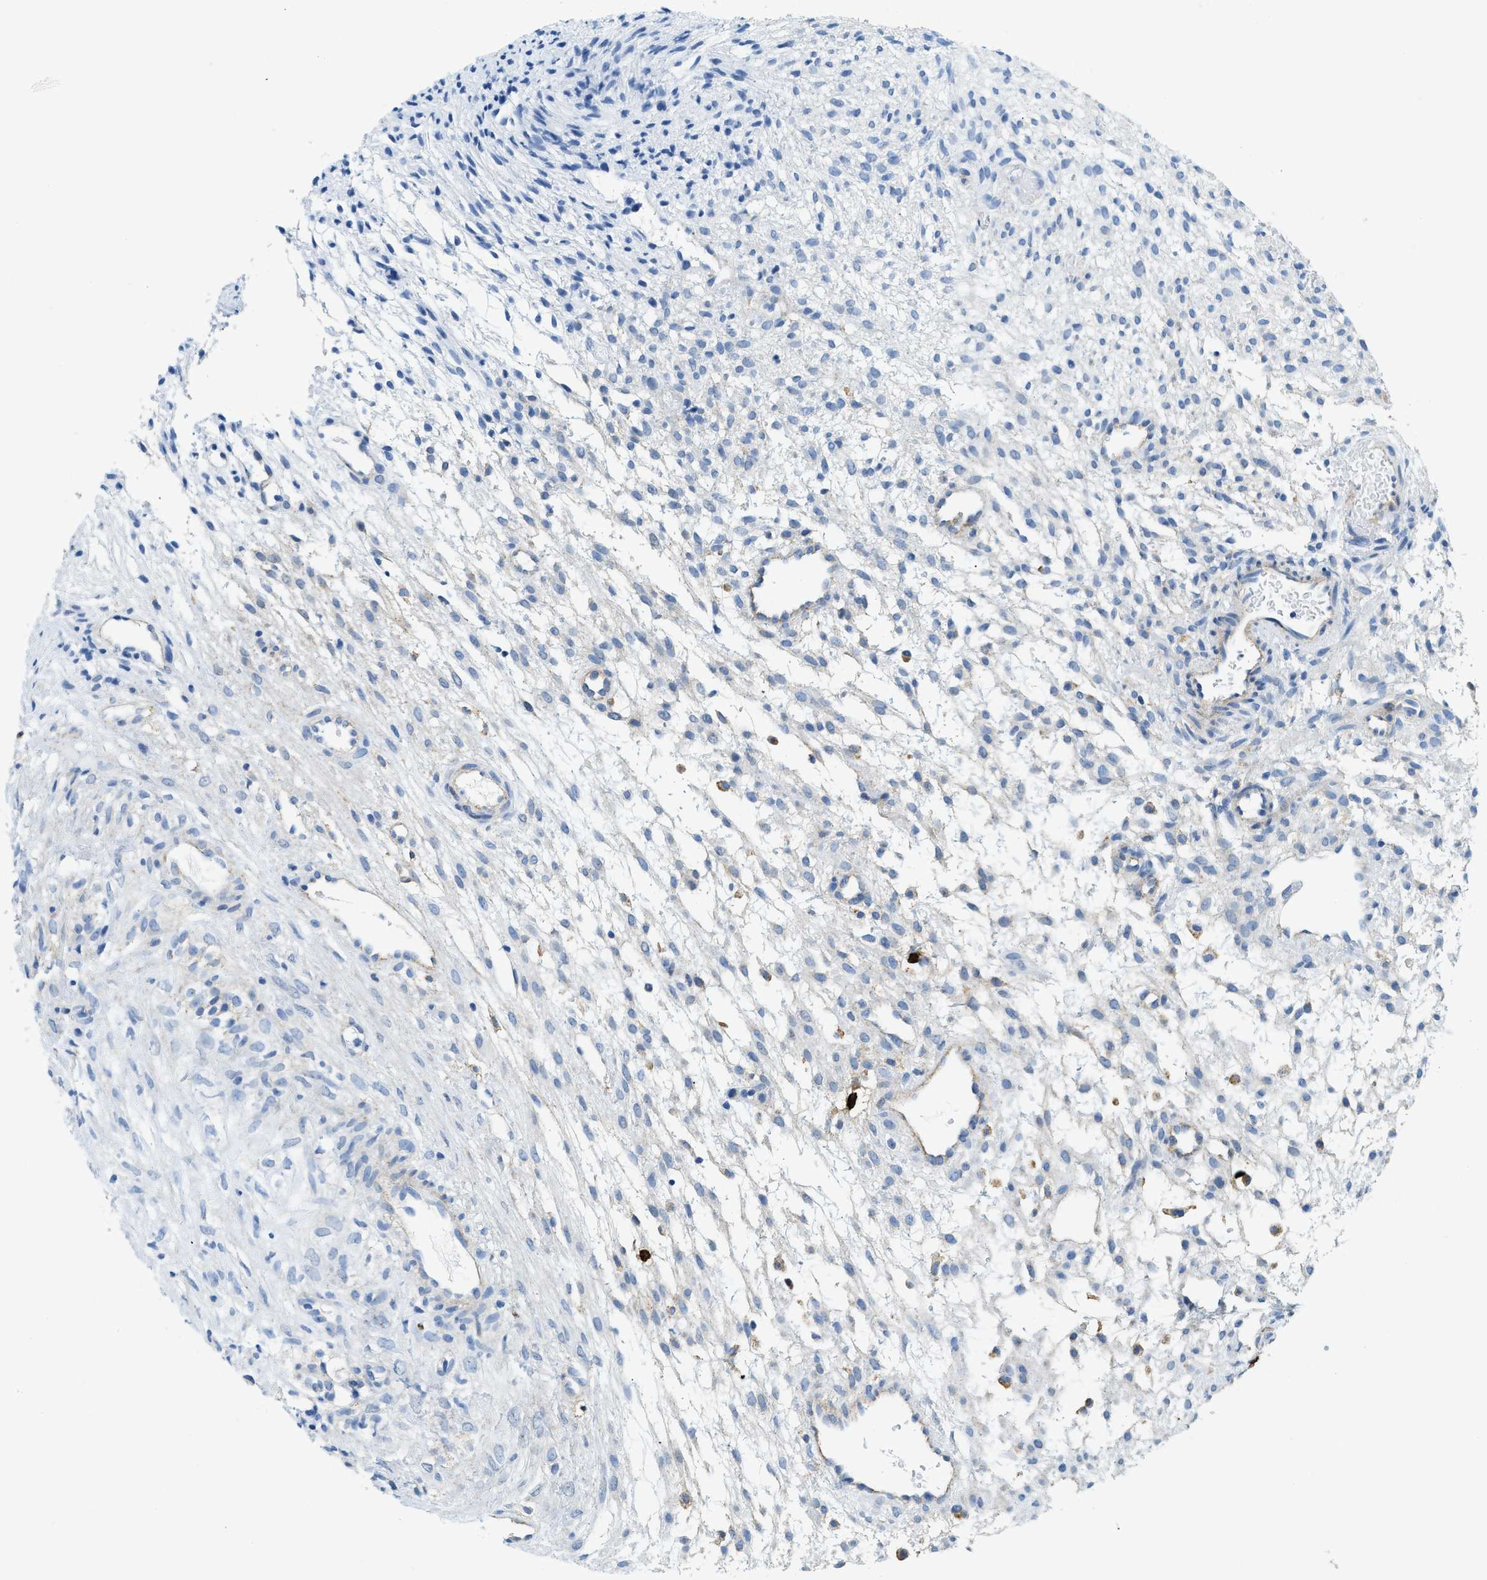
{"staining": {"intensity": "negative", "quantity": "none", "location": "none"}, "tissue": "ovary", "cell_type": "Ovarian stroma cells", "image_type": "normal", "snomed": [{"axis": "morphology", "description": "Normal tissue, NOS"}, {"axis": "morphology", "description": "Cyst, NOS"}, {"axis": "topography", "description": "Ovary"}], "caption": "DAB (3,3'-diaminobenzidine) immunohistochemical staining of unremarkable ovary displays no significant expression in ovarian stroma cells. (Brightfield microscopy of DAB IHC at high magnification).", "gene": "TPSAB1", "patient": {"sex": "female", "age": 18}}